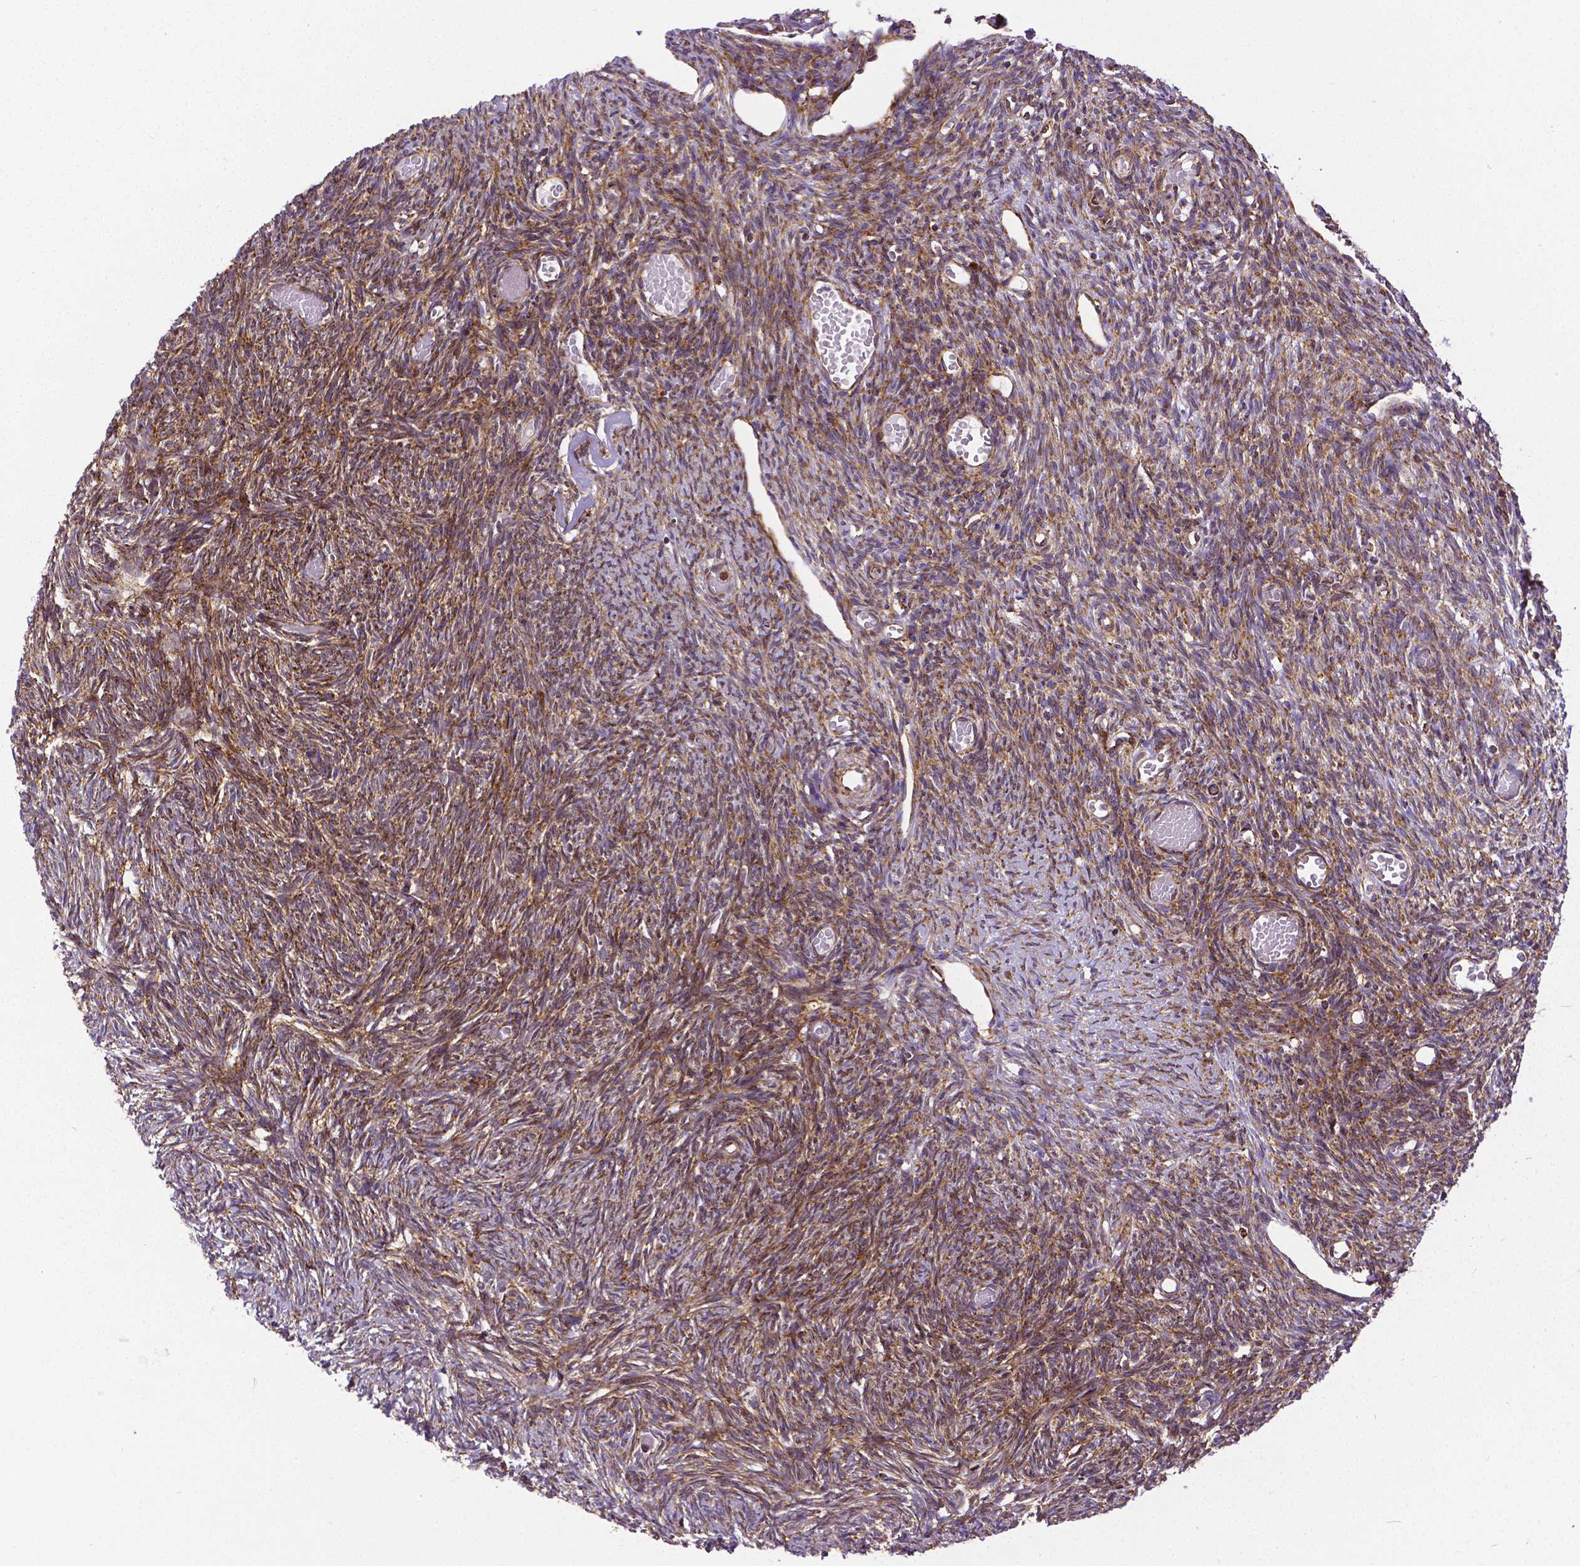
{"staining": {"intensity": "moderate", "quantity": ">75%", "location": "cytoplasmic/membranous"}, "tissue": "ovary", "cell_type": "Follicle cells", "image_type": "normal", "snomed": [{"axis": "morphology", "description": "Normal tissue, NOS"}, {"axis": "topography", "description": "Ovary"}], "caption": "Immunohistochemistry micrograph of benign human ovary stained for a protein (brown), which displays medium levels of moderate cytoplasmic/membranous staining in approximately >75% of follicle cells.", "gene": "MTDH", "patient": {"sex": "female", "age": 39}}